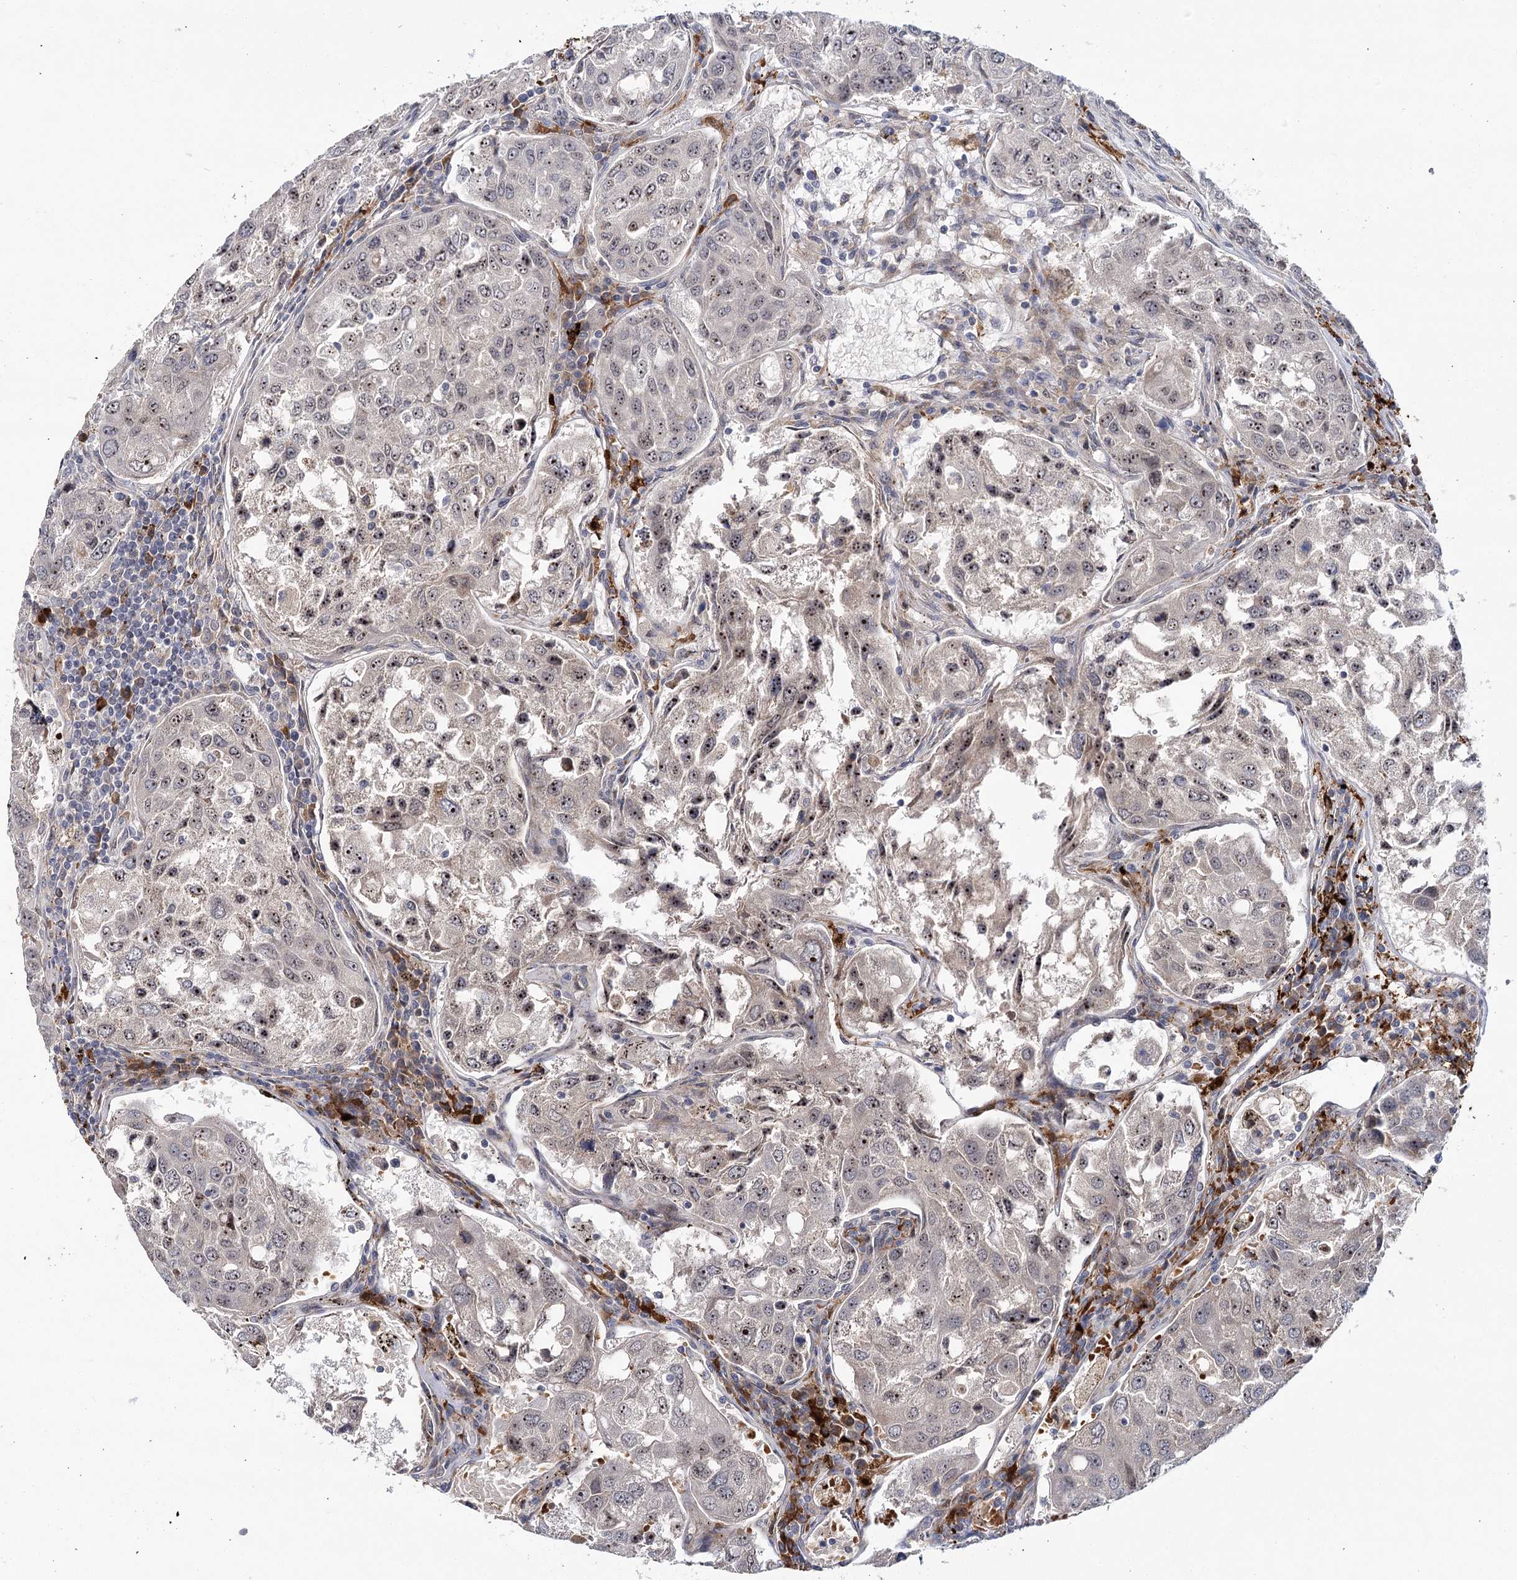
{"staining": {"intensity": "moderate", "quantity": "<25%", "location": "nuclear"}, "tissue": "urothelial cancer", "cell_type": "Tumor cells", "image_type": "cancer", "snomed": [{"axis": "morphology", "description": "Urothelial carcinoma, High grade"}, {"axis": "topography", "description": "Lymph node"}, {"axis": "topography", "description": "Urinary bladder"}], "caption": "Immunohistochemical staining of human high-grade urothelial carcinoma demonstrates low levels of moderate nuclear protein expression in approximately <25% of tumor cells.", "gene": "WDR36", "patient": {"sex": "male", "age": 51}}